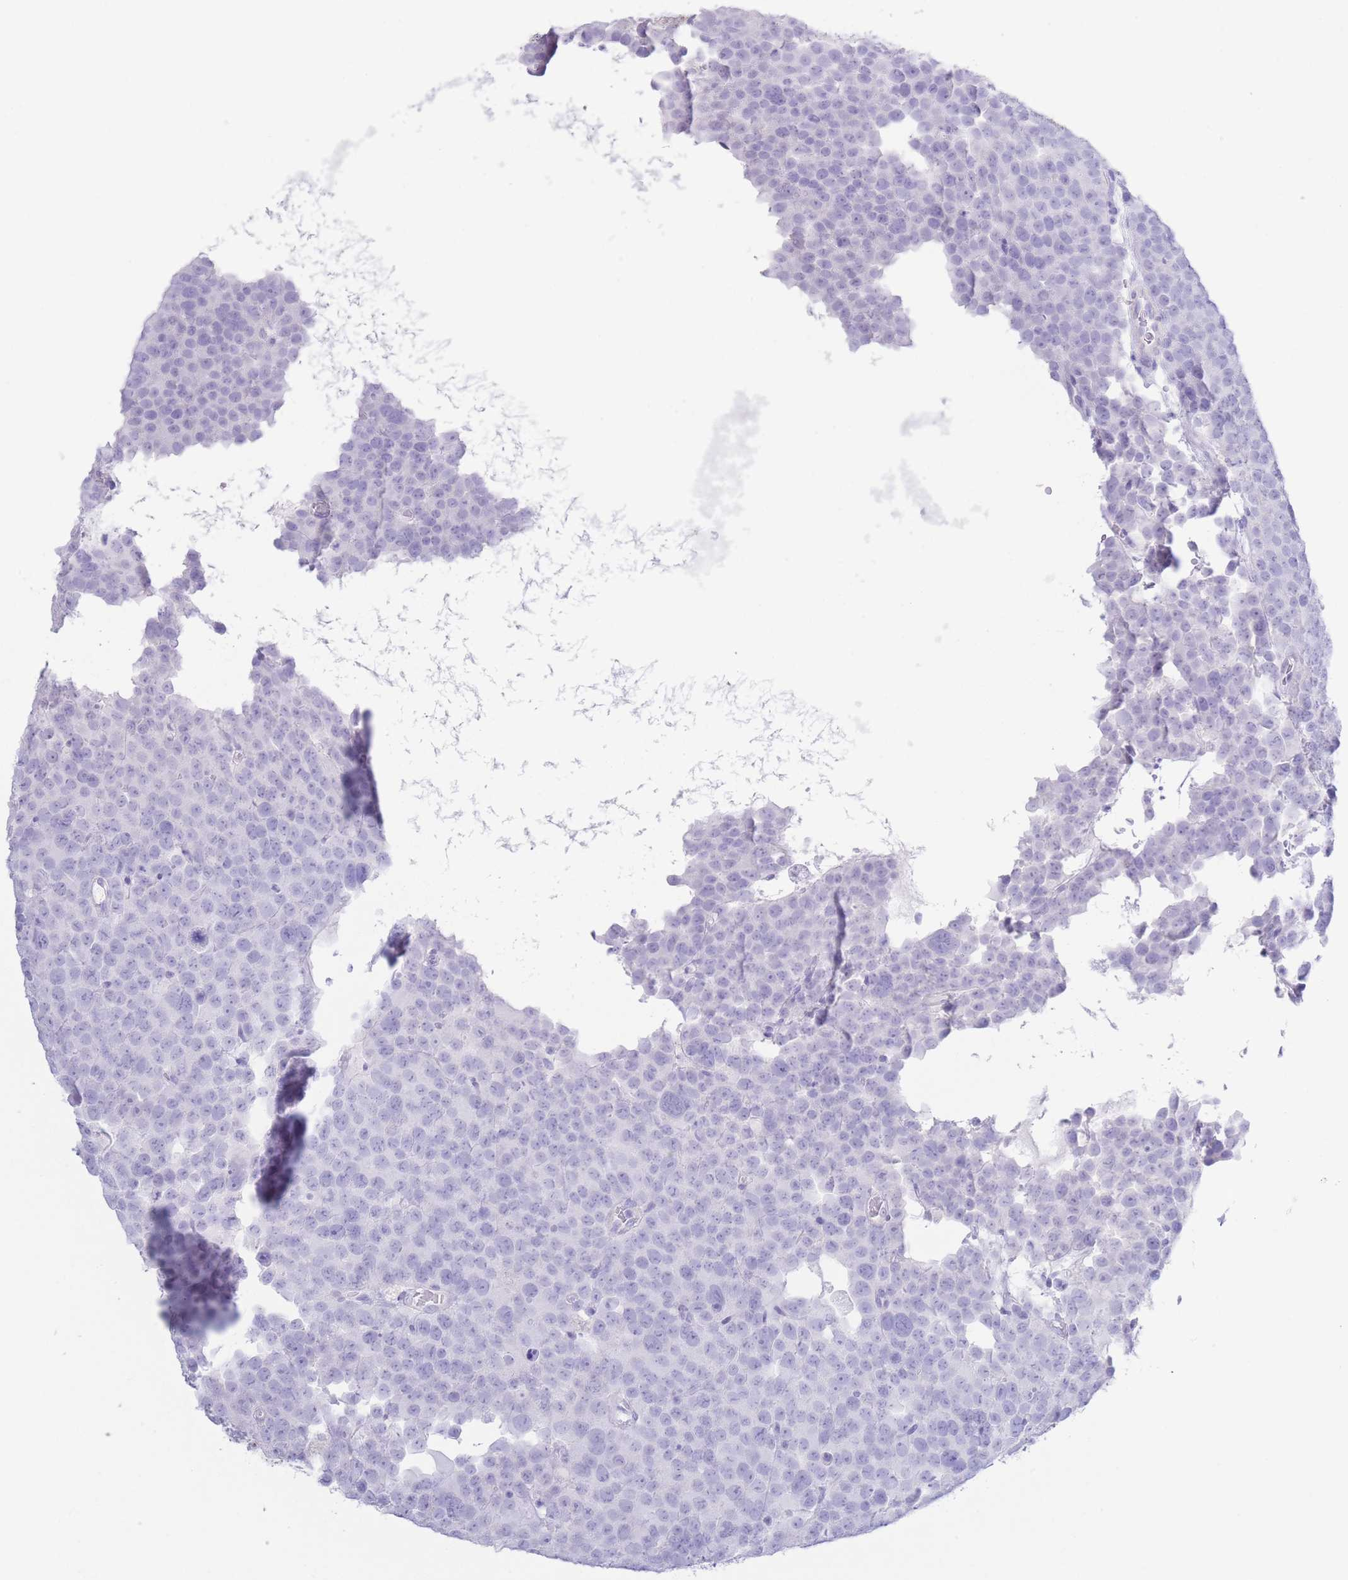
{"staining": {"intensity": "negative", "quantity": "none", "location": "none"}, "tissue": "testis cancer", "cell_type": "Tumor cells", "image_type": "cancer", "snomed": [{"axis": "morphology", "description": "Seminoma, NOS"}, {"axis": "topography", "description": "Testis"}], "caption": "This is a photomicrograph of immunohistochemistry staining of testis cancer (seminoma), which shows no expression in tumor cells. The staining was performed using DAB (3,3'-diaminobenzidine) to visualize the protein expression in brown, while the nuclei were stained in blue with hematoxylin (Magnification: 20x).", "gene": "PKLR", "patient": {"sex": "male", "age": 71}}